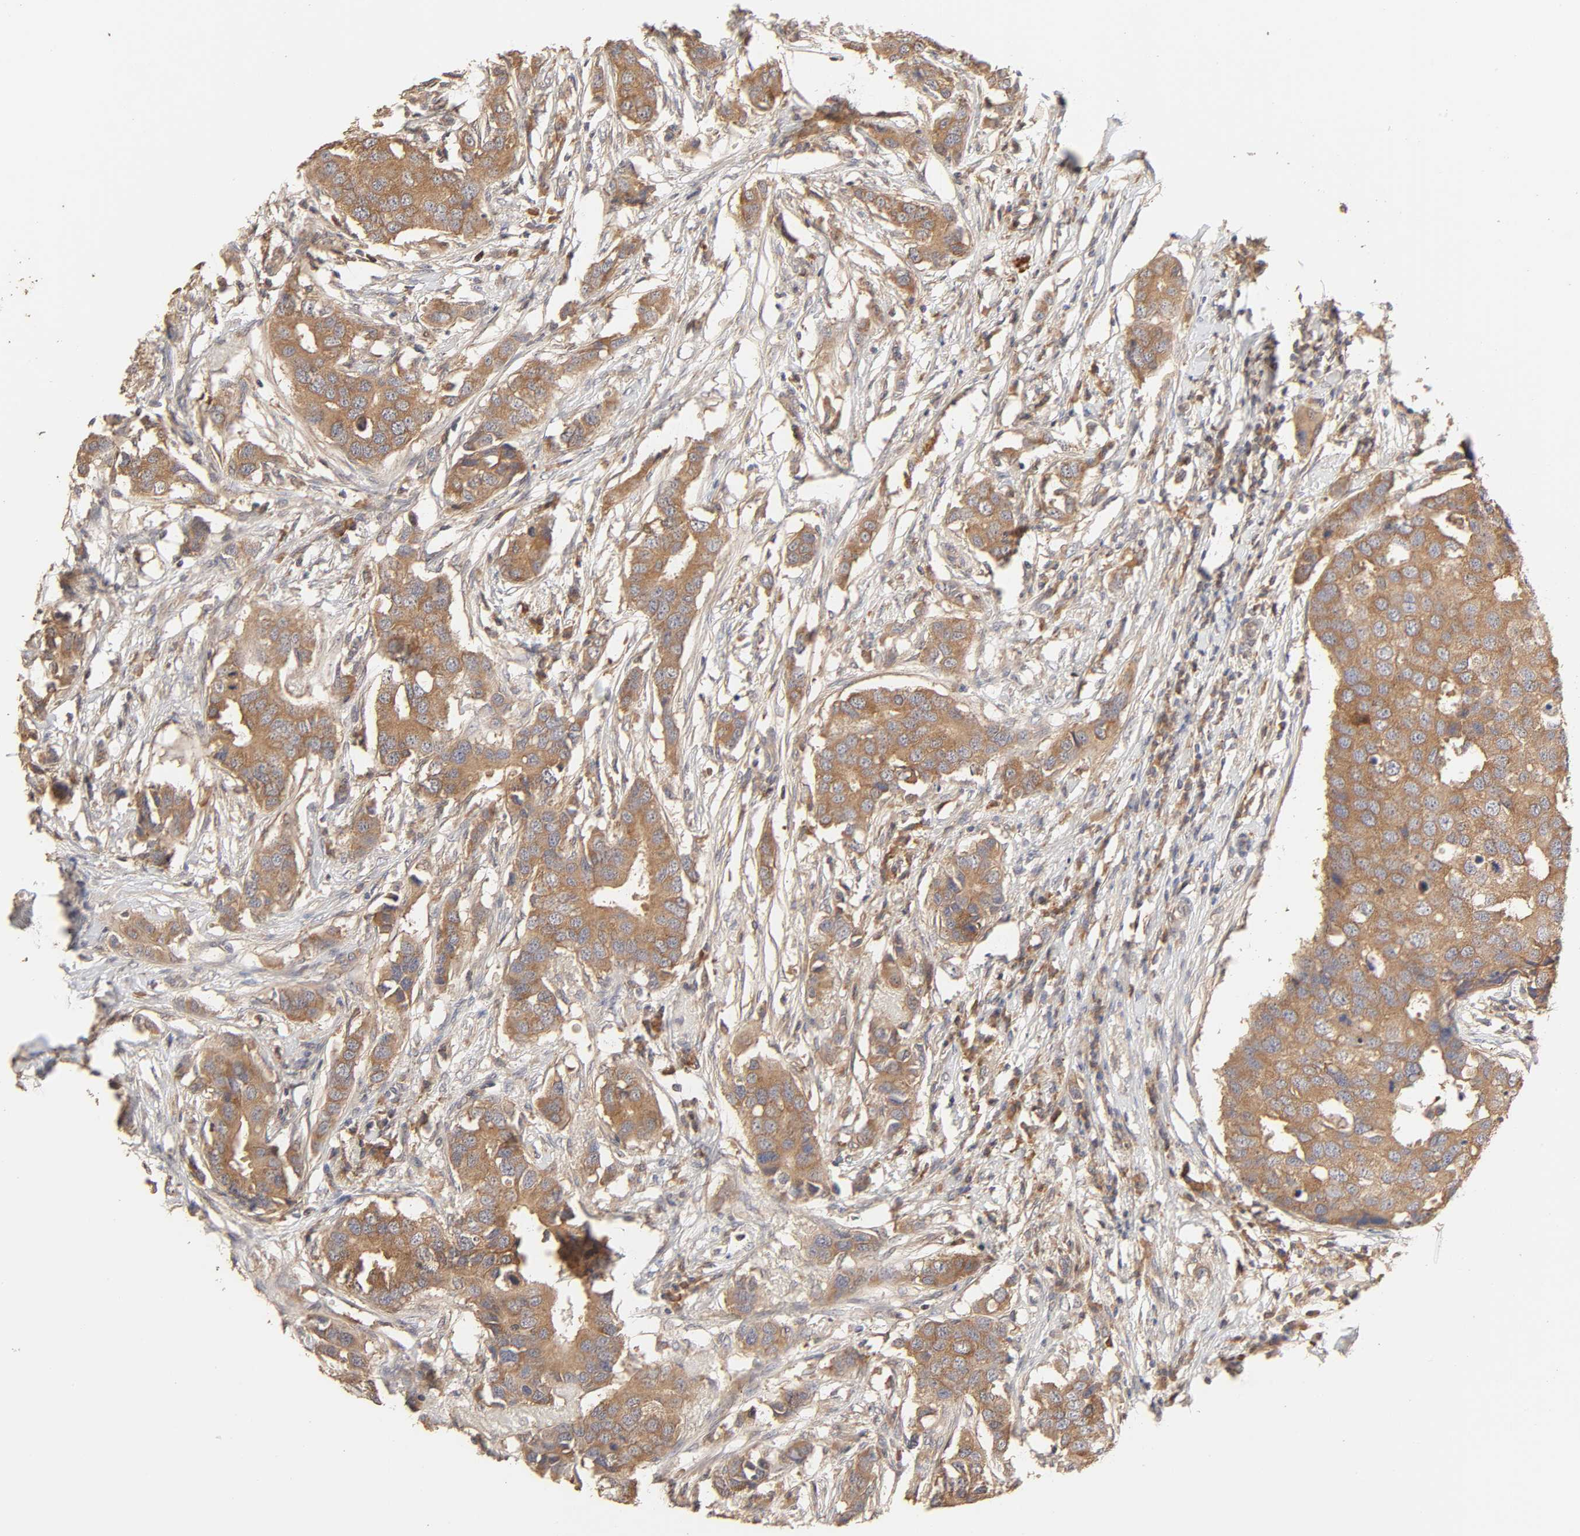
{"staining": {"intensity": "moderate", "quantity": ">75%", "location": "cytoplasmic/membranous"}, "tissue": "breast cancer", "cell_type": "Tumor cells", "image_type": "cancer", "snomed": [{"axis": "morphology", "description": "Duct carcinoma"}, {"axis": "topography", "description": "Breast"}], "caption": "Immunohistochemical staining of human breast cancer demonstrates medium levels of moderate cytoplasmic/membranous positivity in approximately >75% of tumor cells.", "gene": "AP1G2", "patient": {"sex": "female", "age": 50}}